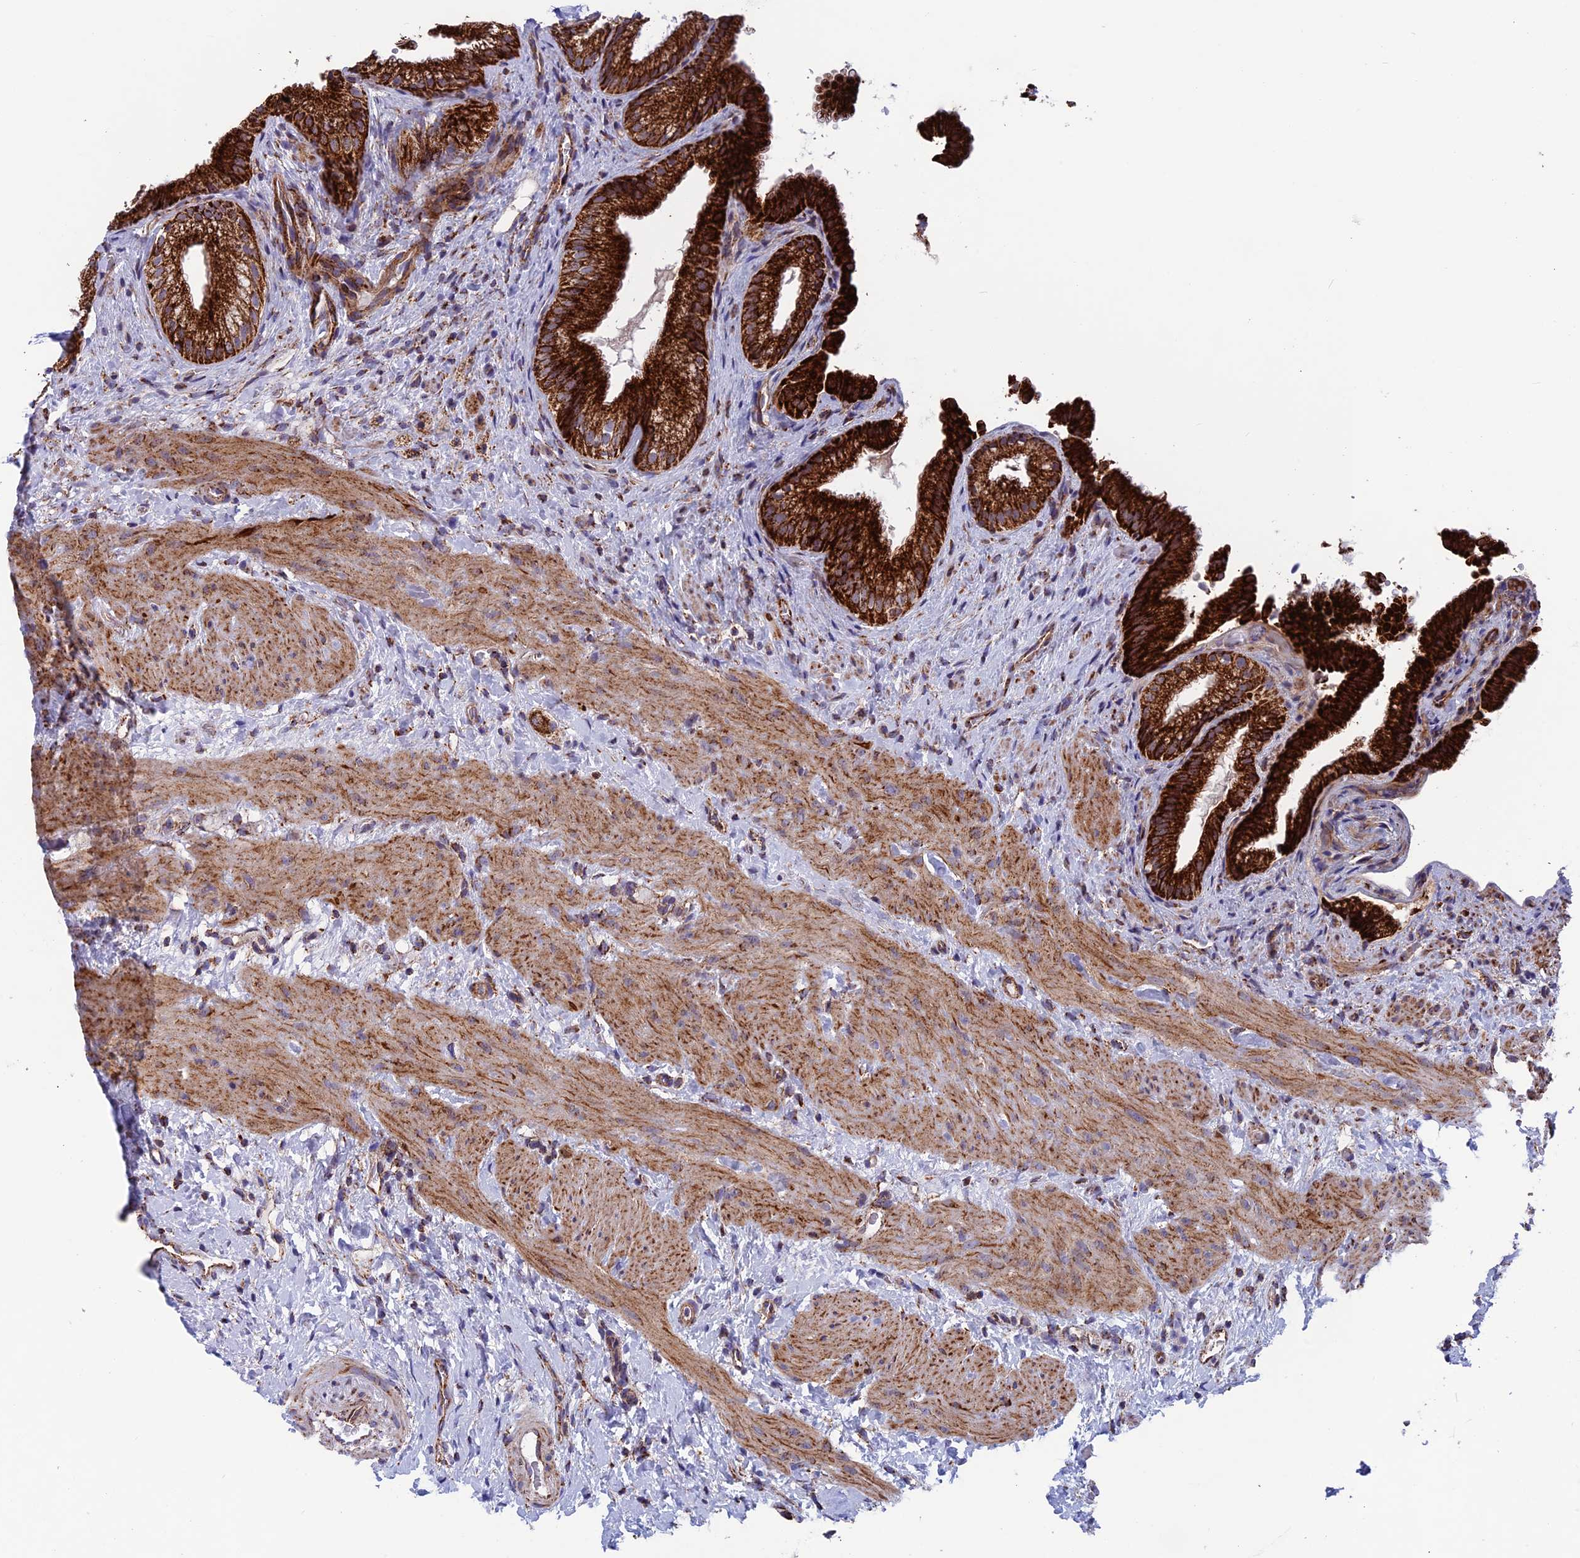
{"staining": {"intensity": "strong", "quantity": ">75%", "location": "cytoplasmic/membranous"}, "tissue": "gallbladder", "cell_type": "Glandular cells", "image_type": "normal", "snomed": [{"axis": "morphology", "description": "Normal tissue, NOS"}, {"axis": "topography", "description": "Gallbladder"}], "caption": "Immunohistochemical staining of normal human gallbladder displays high levels of strong cytoplasmic/membranous expression in about >75% of glandular cells. (Brightfield microscopy of DAB IHC at high magnification).", "gene": "MRPS18B", "patient": {"sex": "female", "age": 64}}